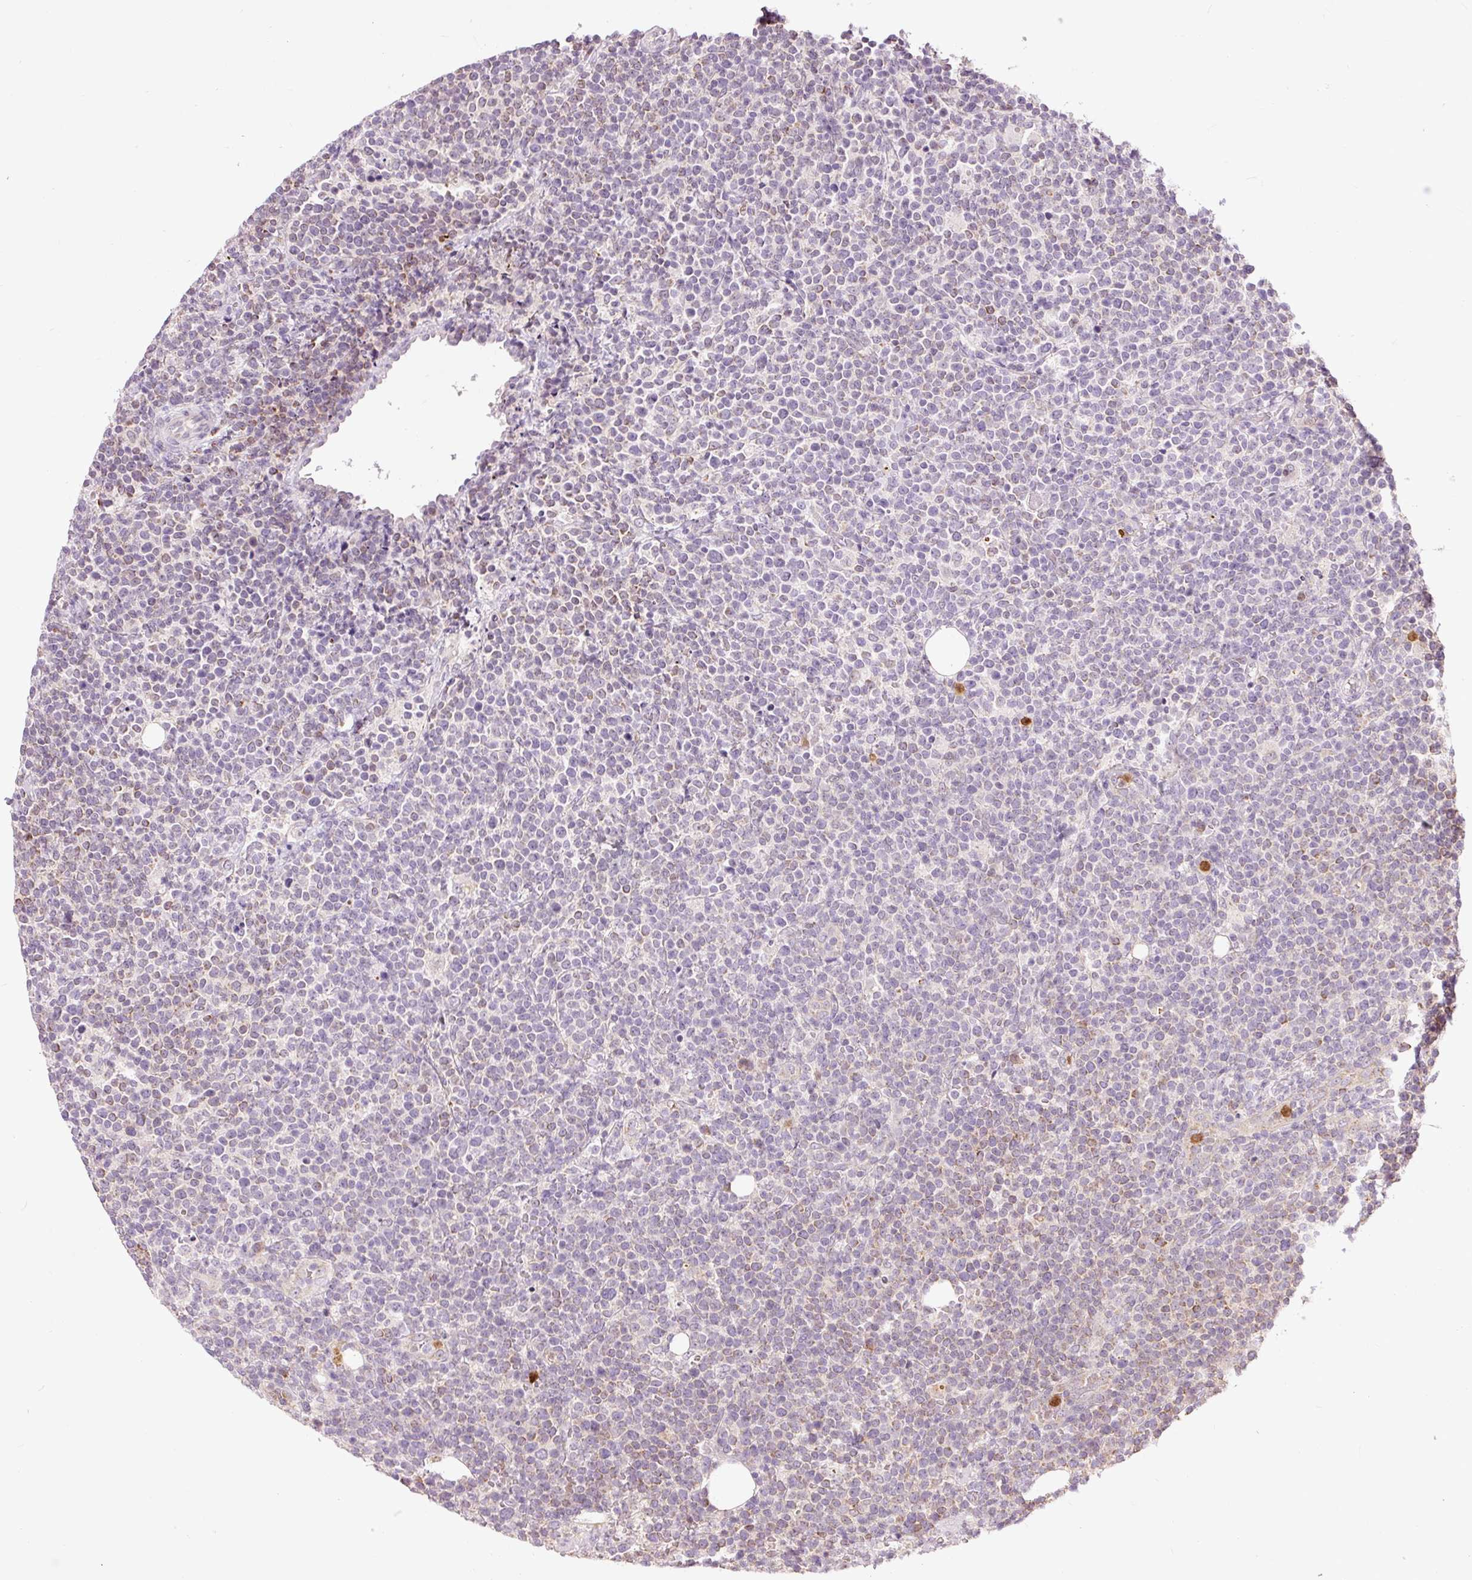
{"staining": {"intensity": "negative", "quantity": "none", "location": "none"}, "tissue": "lymphoma", "cell_type": "Tumor cells", "image_type": "cancer", "snomed": [{"axis": "morphology", "description": "Malignant lymphoma, non-Hodgkin's type, High grade"}, {"axis": "topography", "description": "Lymph node"}], "caption": "Immunohistochemistry (IHC) image of human lymphoma stained for a protein (brown), which reveals no positivity in tumor cells.", "gene": "PRDX5", "patient": {"sex": "male", "age": 61}}